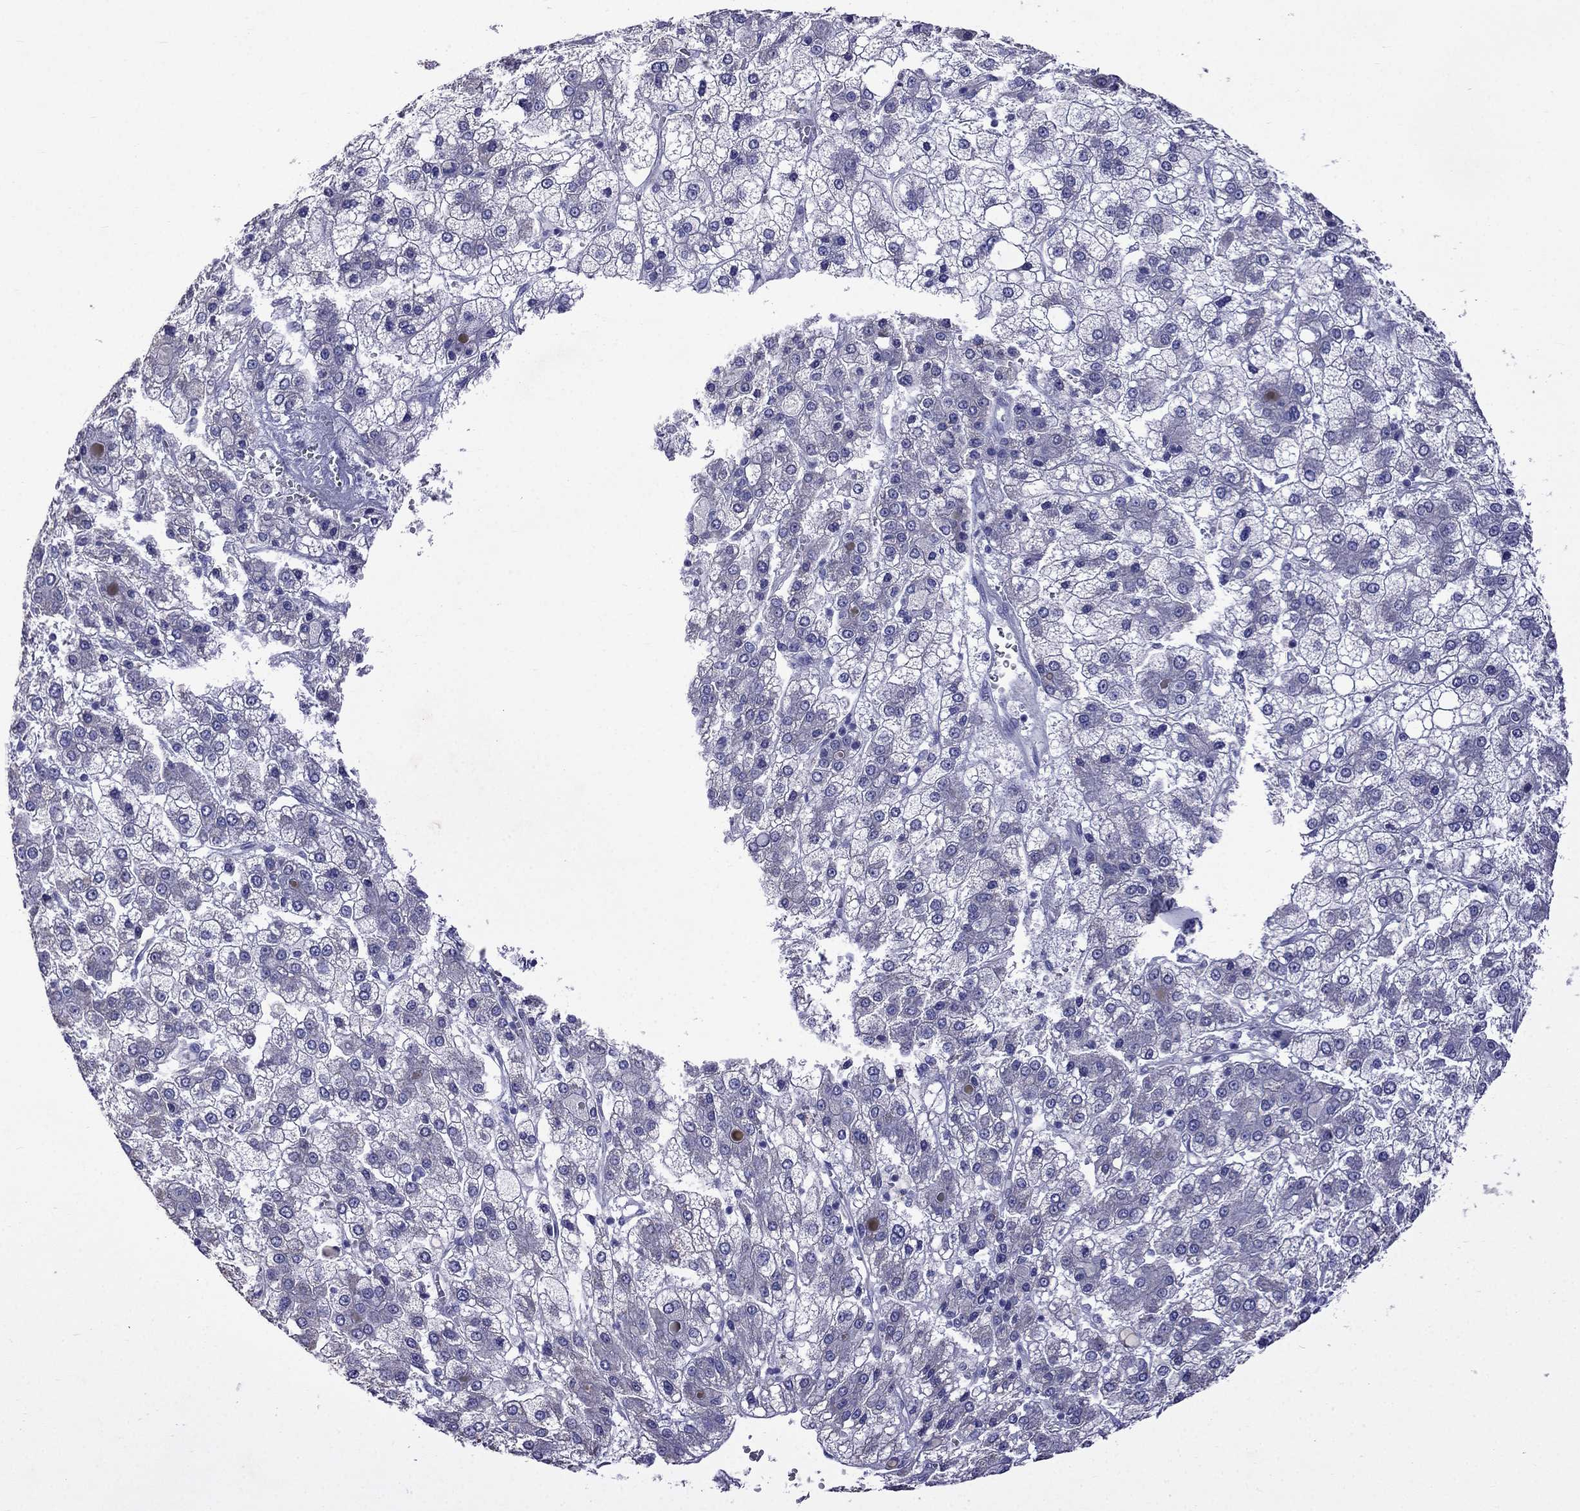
{"staining": {"intensity": "negative", "quantity": "none", "location": "none"}, "tissue": "liver cancer", "cell_type": "Tumor cells", "image_type": "cancer", "snomed": [{"axis": "morphology", "description": "Carcinoma, Hepatocellular, NOS"}, {"axis": "topography", "description": "Liver"}], "caption": "Protein analysis of hepatocellular carcinoma (liver) exhibits no significant staining in tumor cells.", "gene": "TDRD1", "patient": {"sex": "male", "age": 73}}